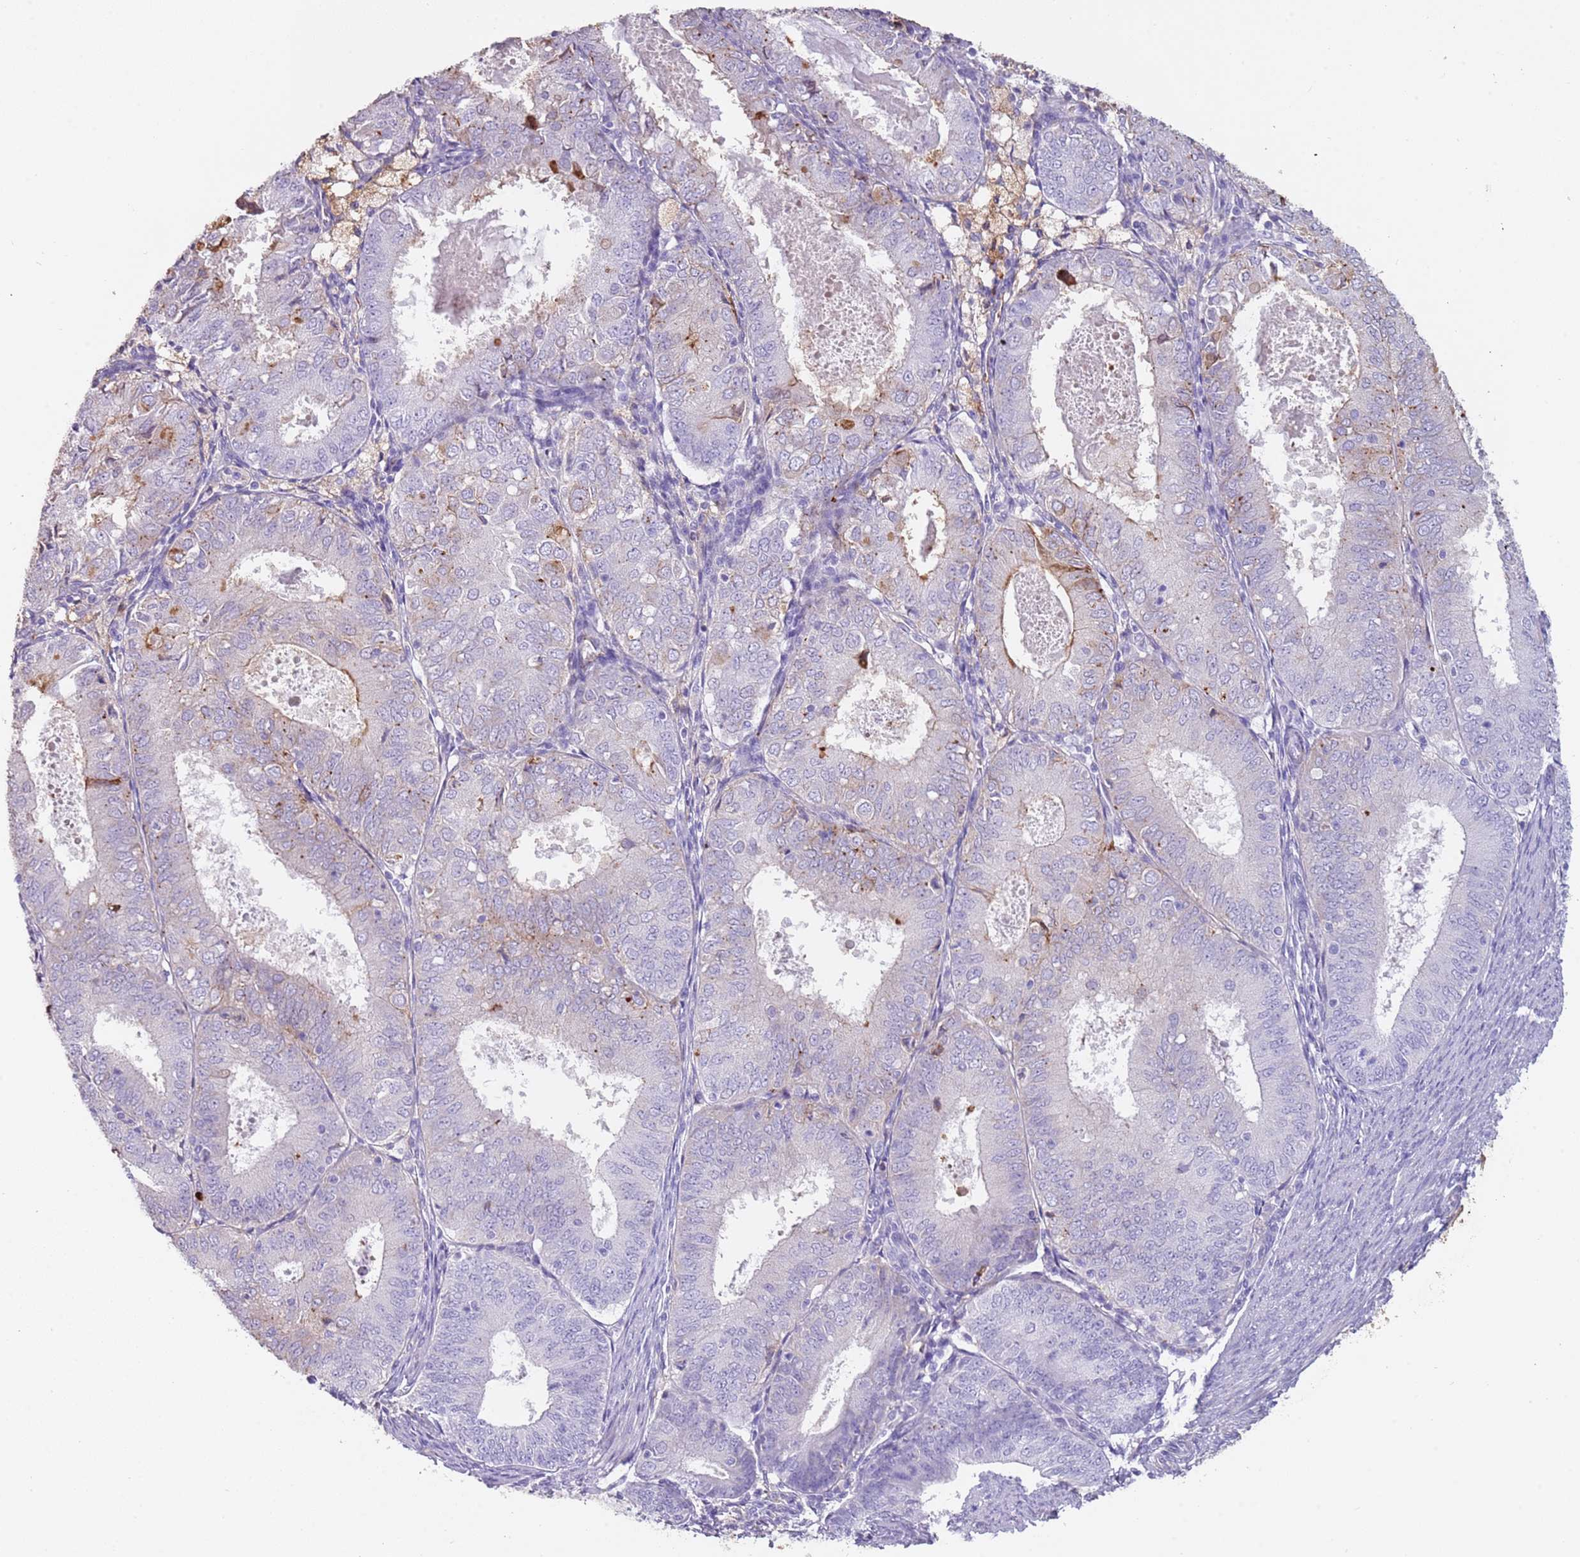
{"staining": {"intensity": "negative", "quantity": "none", "location": "none"}, "tissue": "endometrial cancer", "cell_type": "Tumor cells", "image_type": "cancer", "snomed": [{"axis": "morphology", "description": "Adenocarcinoma, NOS"}, {"axis": "topography", "description": "Endometrium"}], "caption": "Immunohistochemistry (IHC) micrograph of human endometrial adenocarcinoma stained for a protein (brown), which displays no staining in tumor cells.", "gene": "NBPF3", "patient": {"sex": "female", "age": 57}}